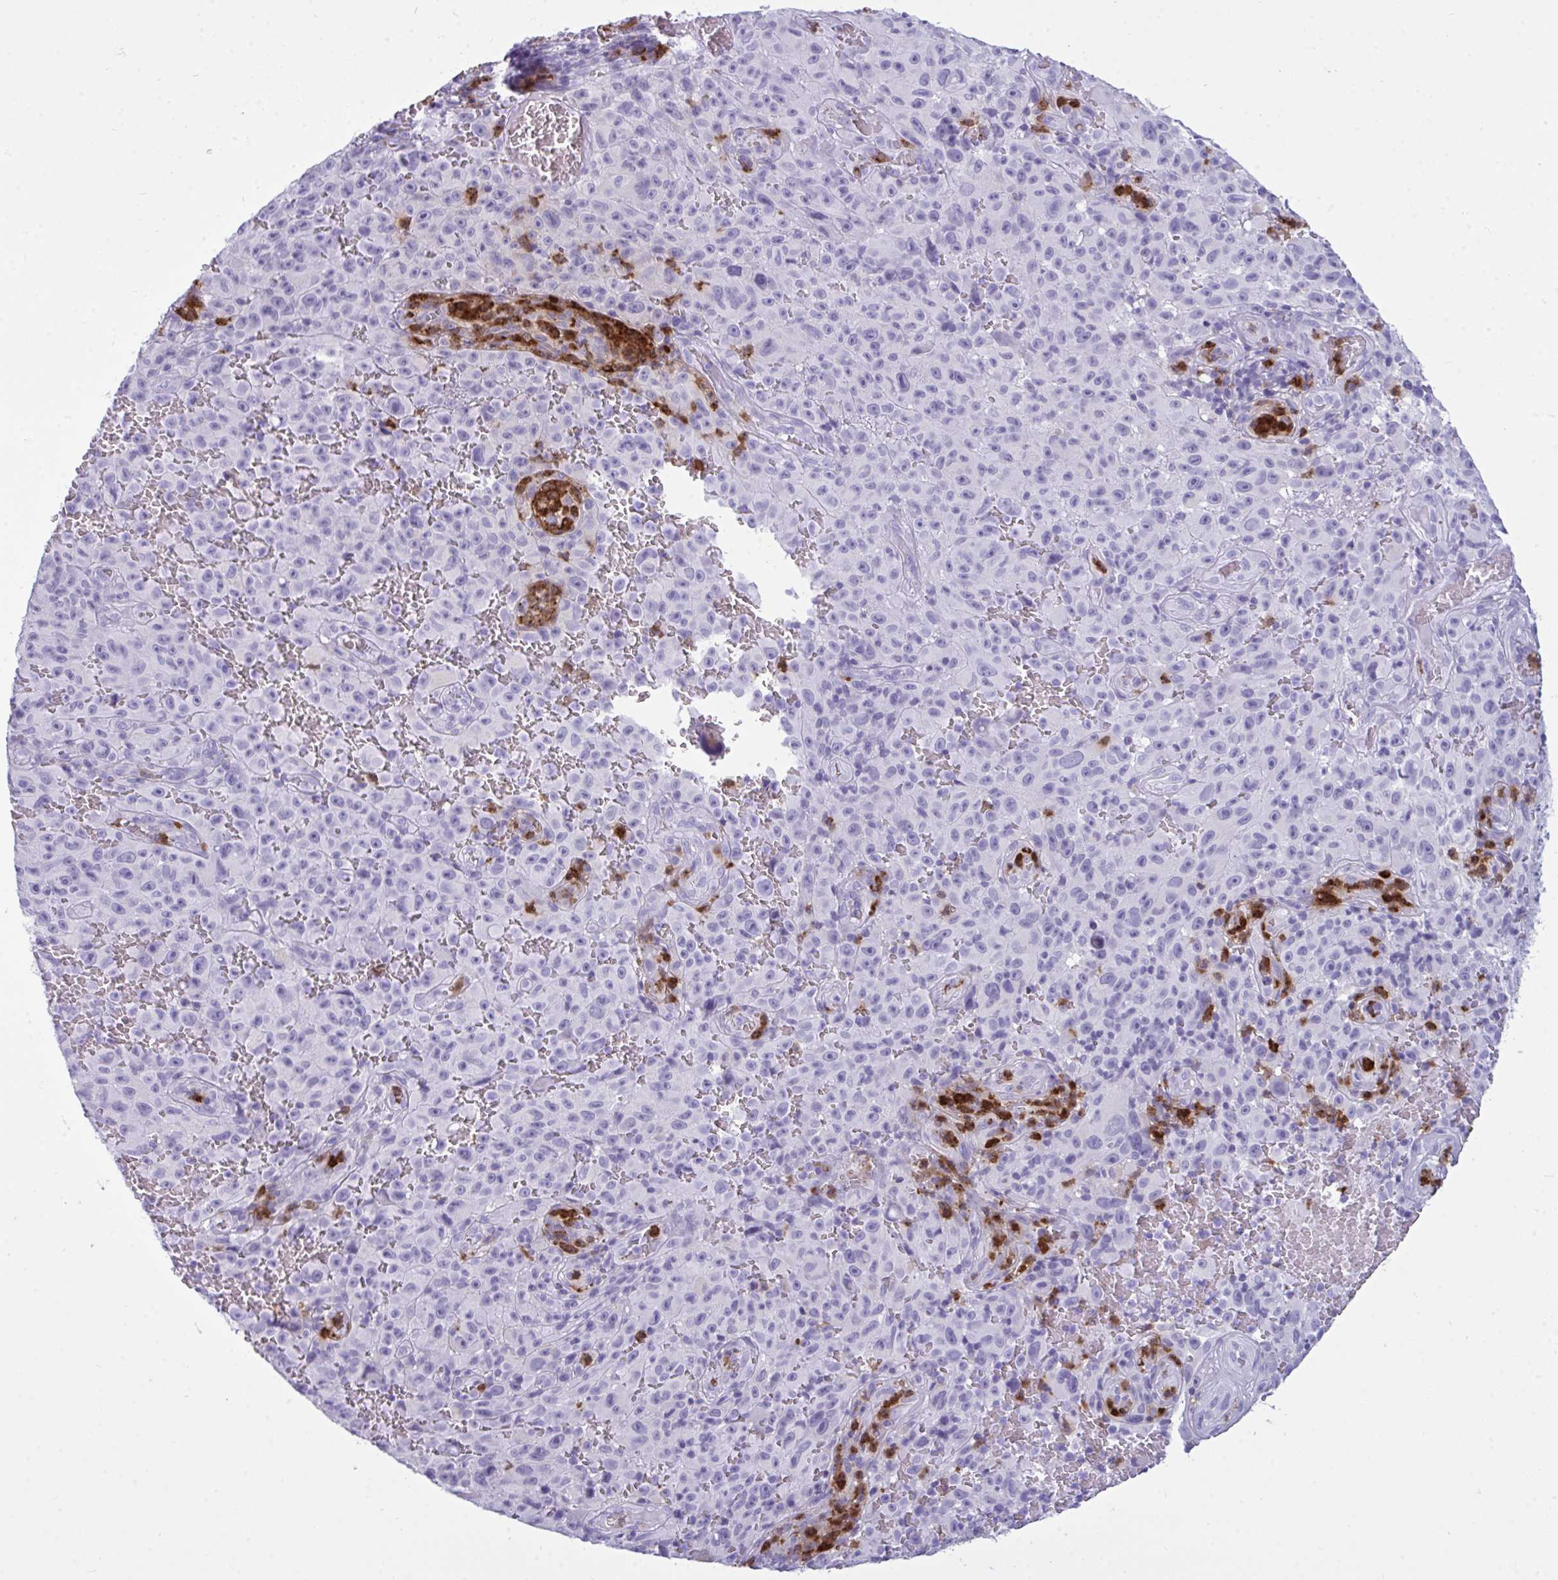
{"staining": {"intensity": "negative", "quantity": "none", "location": "none"}, "tissue": "melanoma", "cell_type": "Tumor cells", "image_type": "cancer", "snomed": [{"axis": "morphology", "description": "Malignant melanoma, NOS"}, {"axis": "topography", "description": "Skin"}], "caption": "Immunohistochemistry of malignant melanoma exhibits no staining in tumor cells.", "gene": "ARHGAP42", "patient": {"sex": "female", "age": 82}}